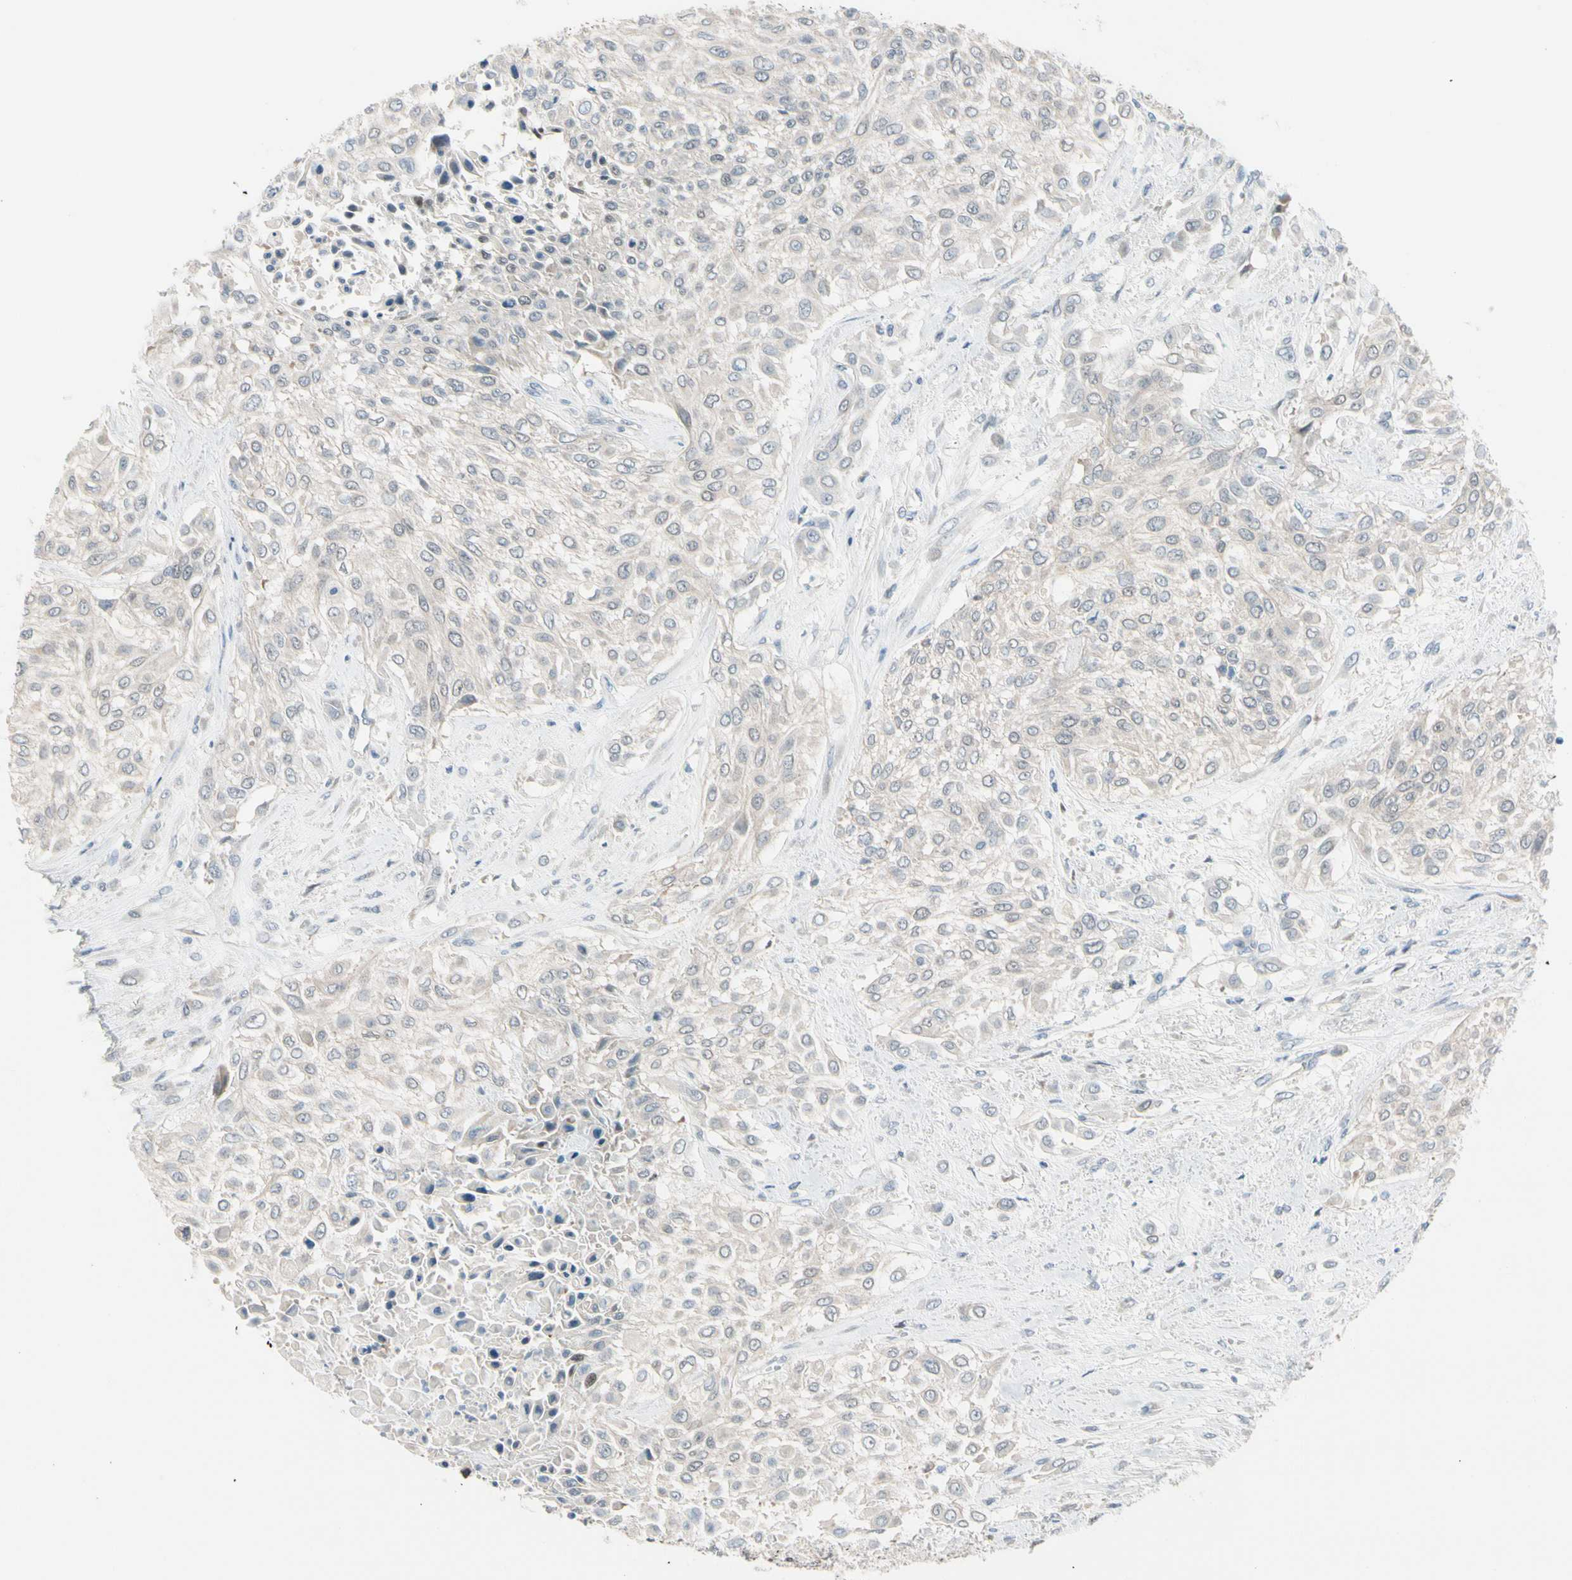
{"staining": {"intensity": "negative", "quantity": "none", "location": "none"}, "tissue": "urothelial cancer", "cell_type": "Tumor cells", "image_type": "cancer", "snomed": [{"axis": "morphology", "description": "Urothelial carcinoma, High grade"}, {"axis": "topography", "description": "Urinary bladder"}], "caption": "Immunohistochemistry (IHC) image of human high-grade urothelial carcinoma stained for a protein (brown), which shows no staining in tumor cells.", "gene": "CFAP36", "patient": {"sex": "male", "age": 57}}